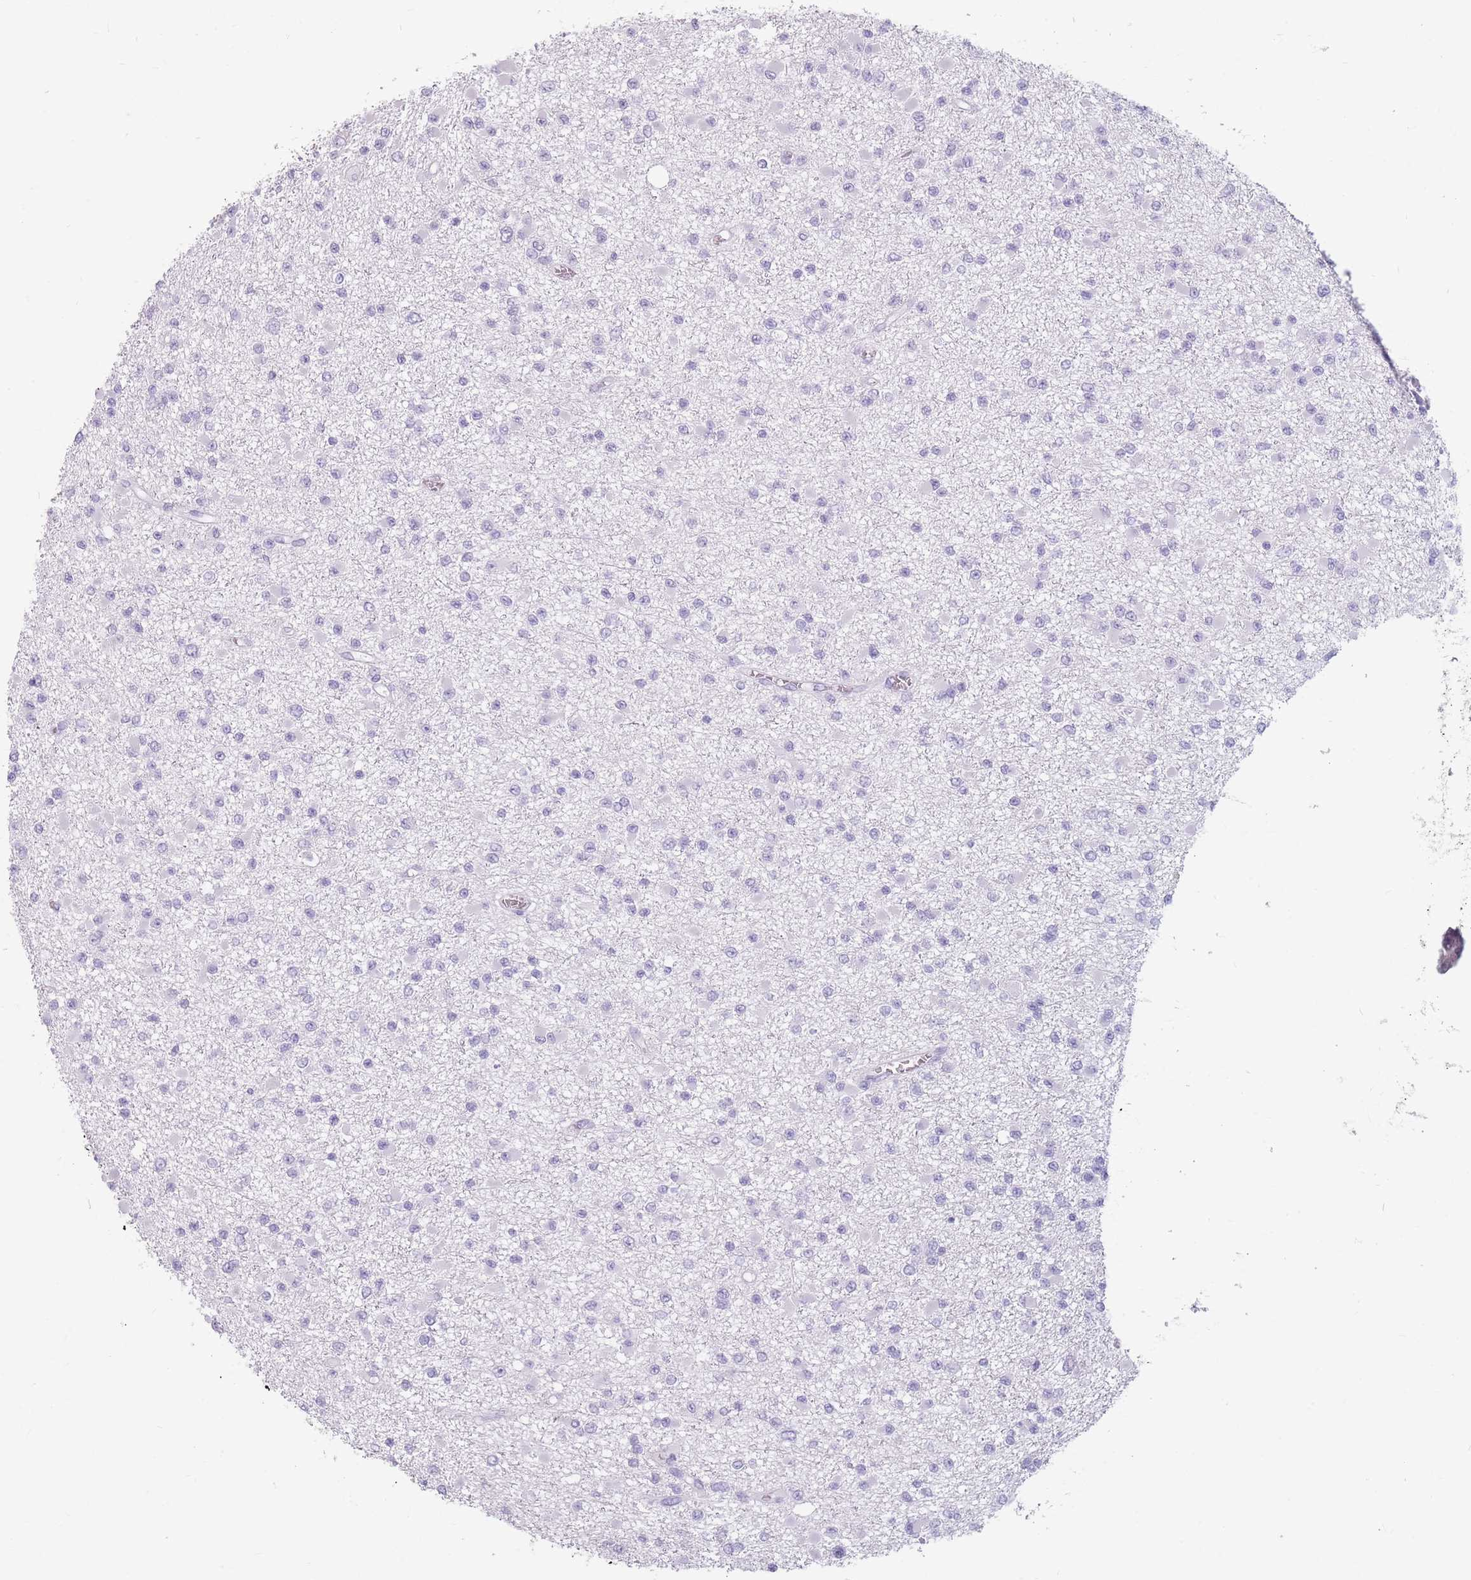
{"staining": {"intensity": "negative", "quantity": "none", "location": "none"}, "tissue": "glioma", "cell_type": "Tumor cells", "image_type": "cancer", "snomed": [{"axis": "morphology", "description": "Glioma, malignant, Low grade"}, {"axis": "topography", "description": "Brain"}], "caption": "DAB (3,3'-diaminobenzidine) immunohistochemical staining of human glioma demonstrates no significant expression in tumor cells.", "gene": "CCNO", "patient": {"sex": "female", "age": 22}}